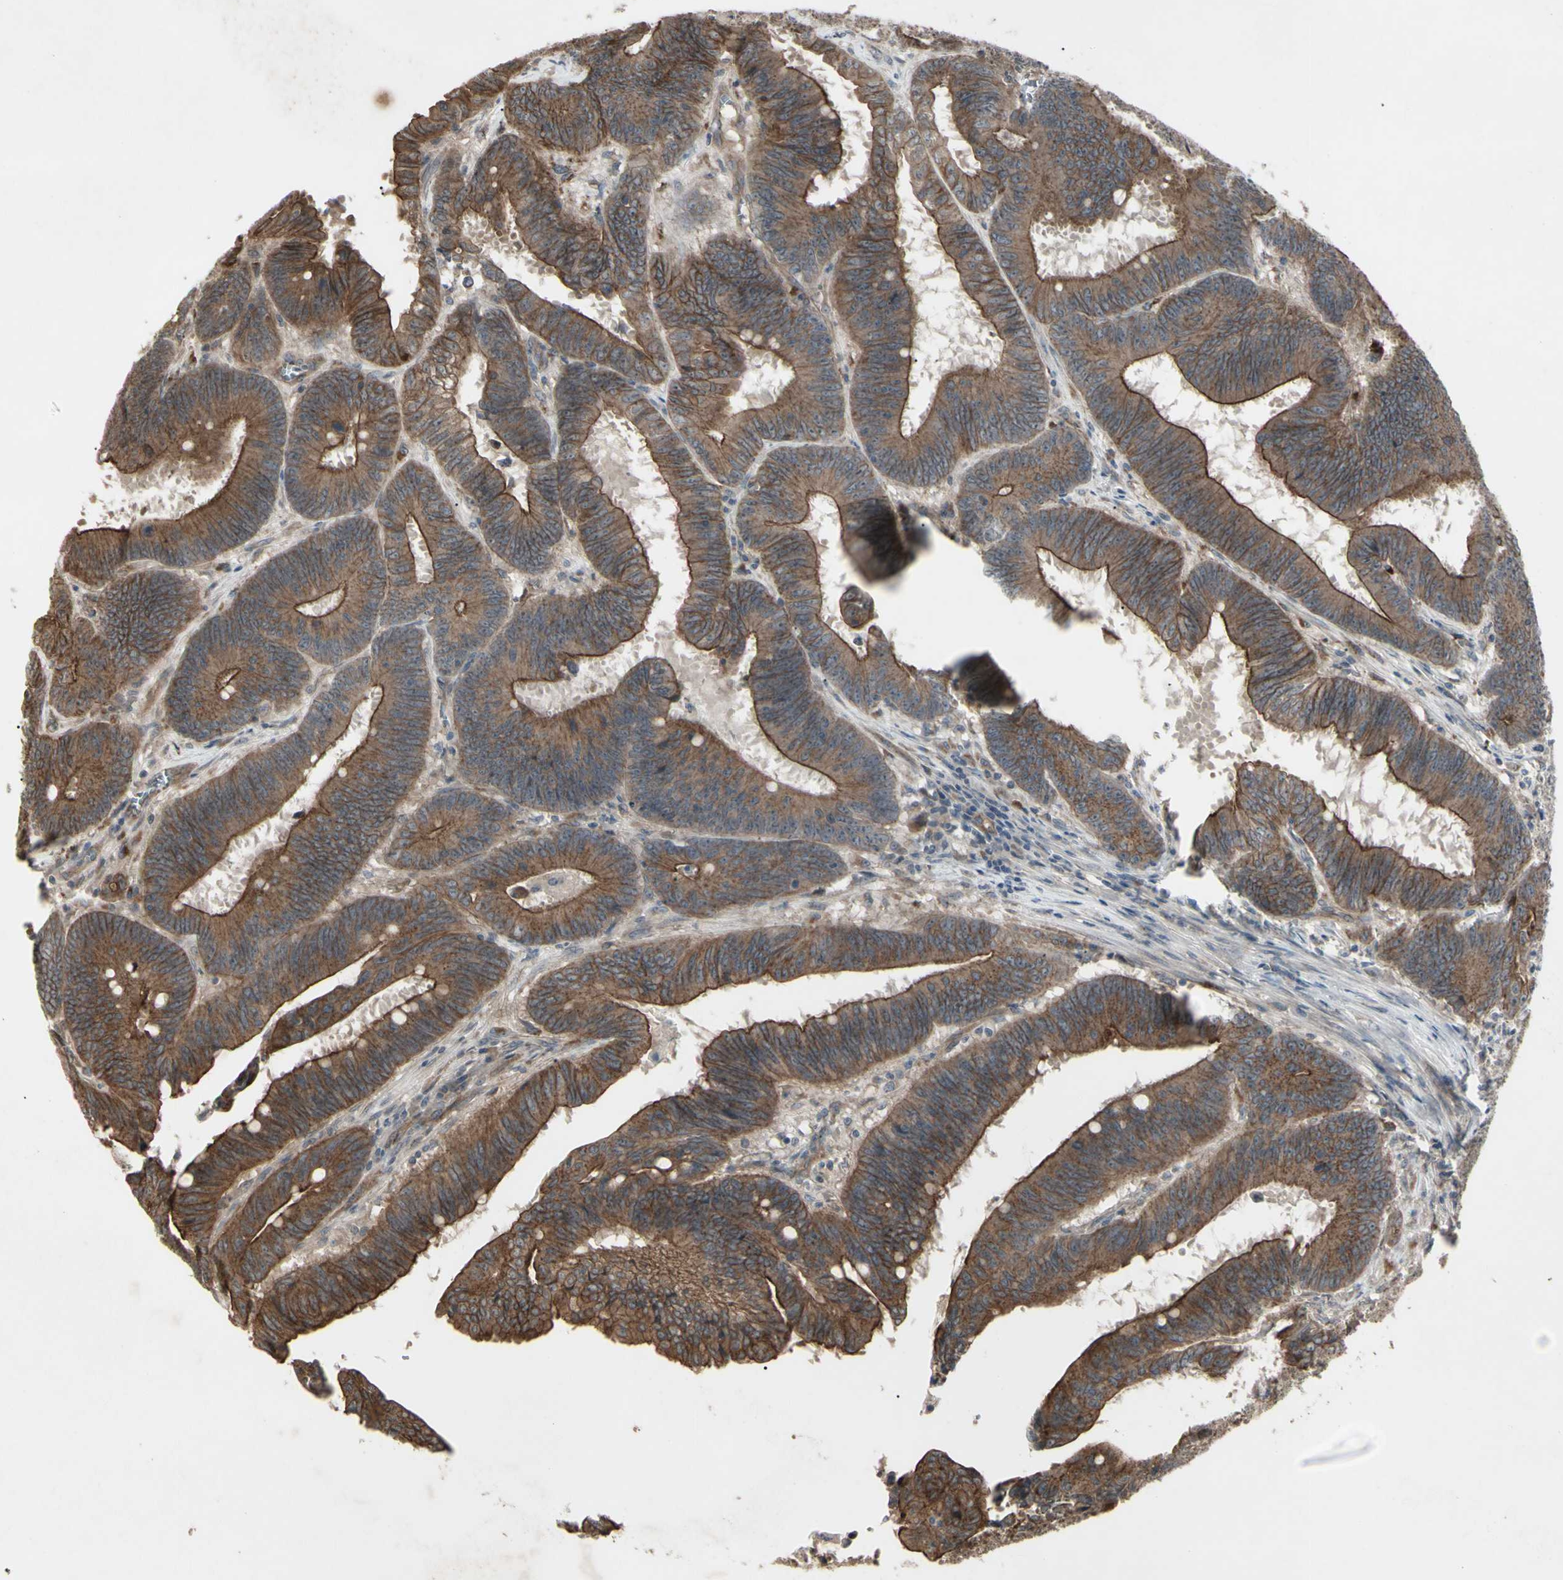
{"staining": {"intensity": "moderate", "quantity": ">75%", "location": "cytoplasmic/membranous"}, "tissue": "colorectal cancer", "cell_type": "Tumor cells", "image_type": "cancer", "snomed": [{"axis": "morphology", "description": "Adenocarcinoma, NOS"}, {"axis": "topography", "description": "Colon"}], "caption": "The immunohistochemical stain shows moderate cytoplasmic/membranous expression in tumor cells of colorectal cancer (adenocarcinoma) tissue.", "gene": "JAG1", "patient": {"sex": "male", "age": 45}}